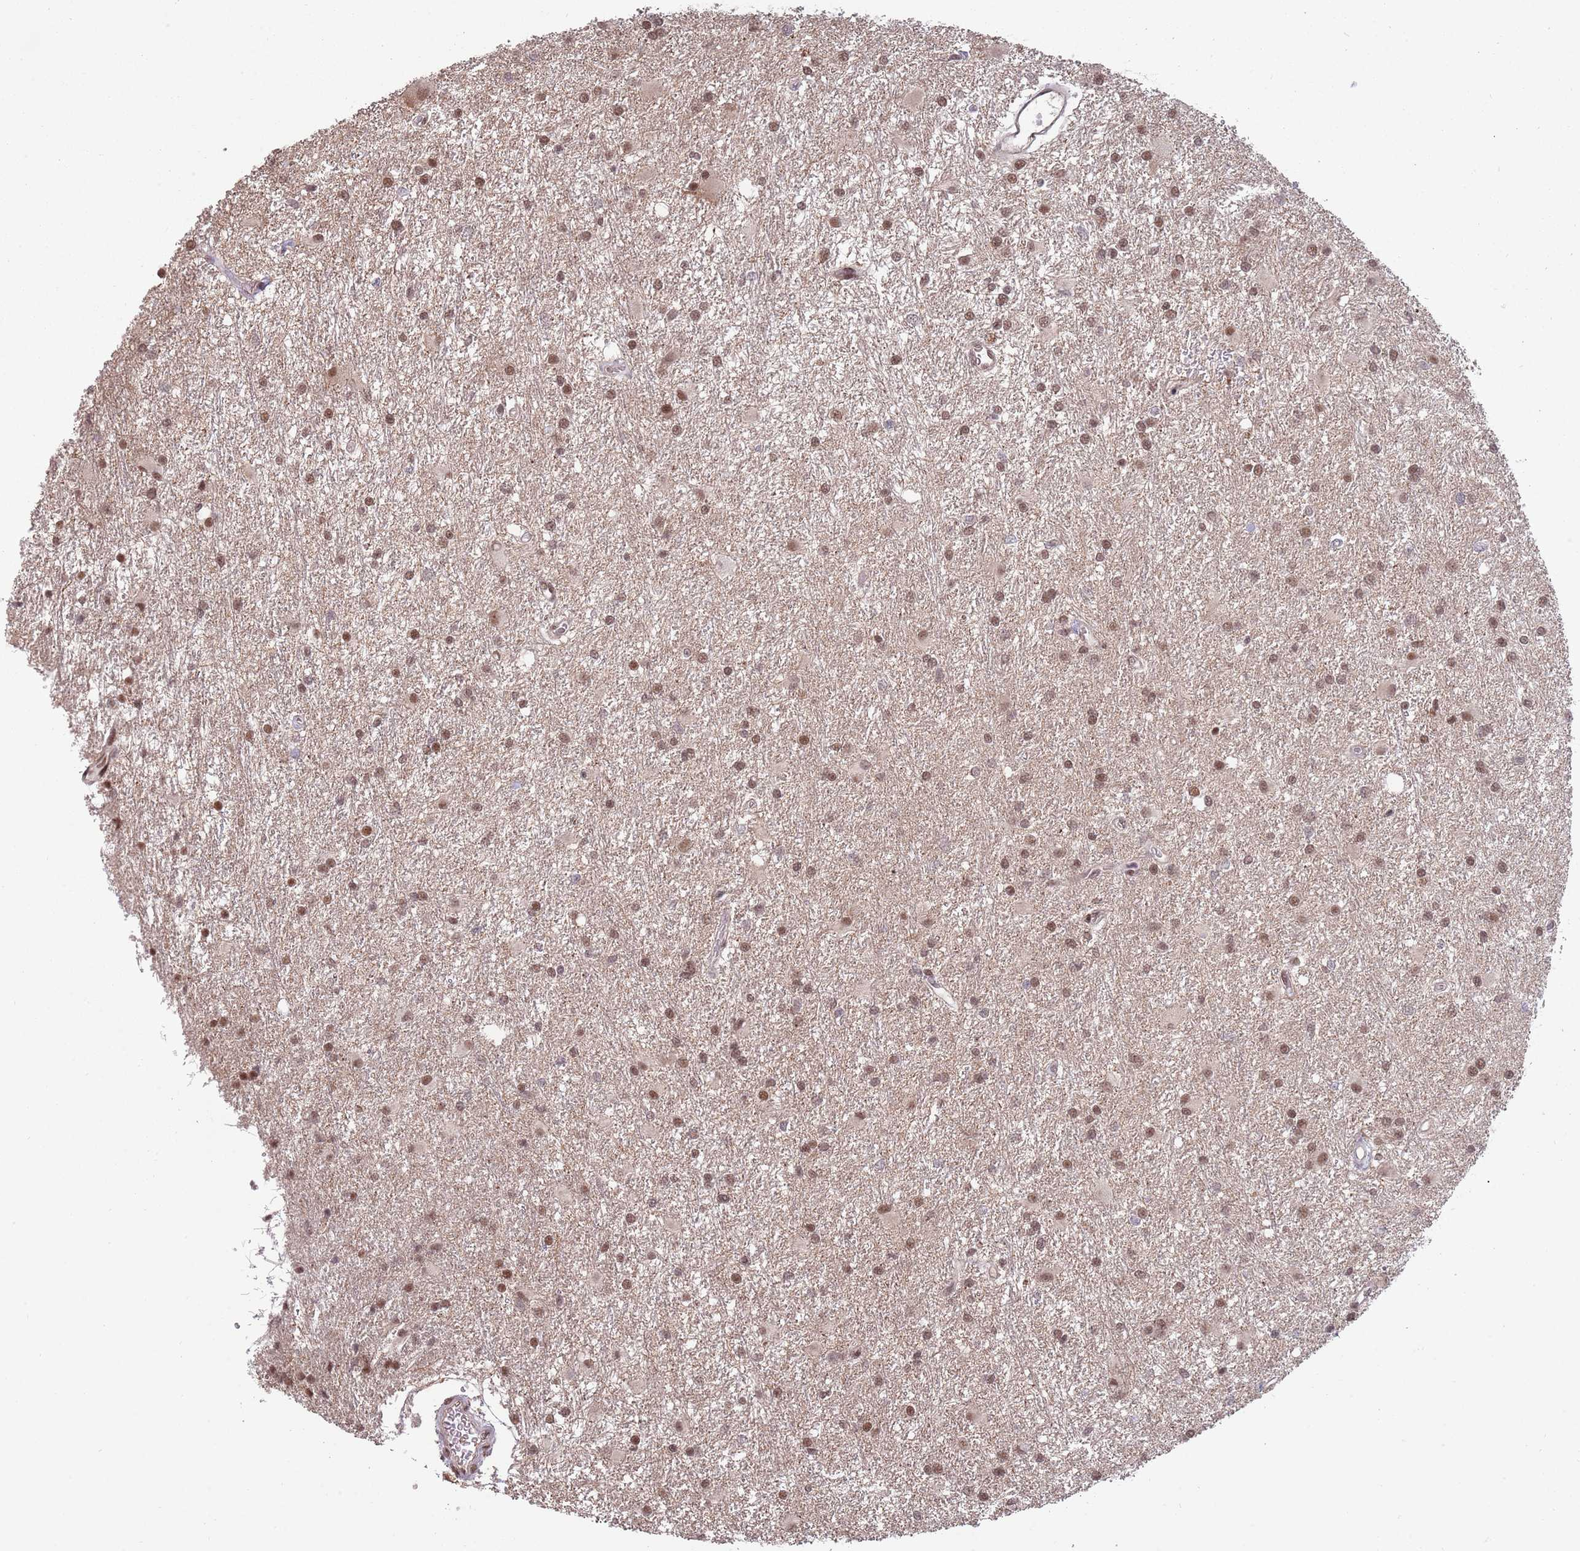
{"staining": {"intensity": "moderate", "quantity": ">75%", "location": "nuclear"}, "tissue": "glioma", "cell_type": "Tumor cells", "image_type": "cancer", "snomed": [{"axis": "morphology", "description": "Glioma, malignant, High grade"}, {"axis": "topography", "description": "Brain"}], "caption": "Moderate nuclear positivity for a protein is present in about >75% of tumor cells of high-grade glioma (malignant) using immunohistochemistry.", "gene": "ZBTB7A", "patient": {"sex": "female", "age": 50}}